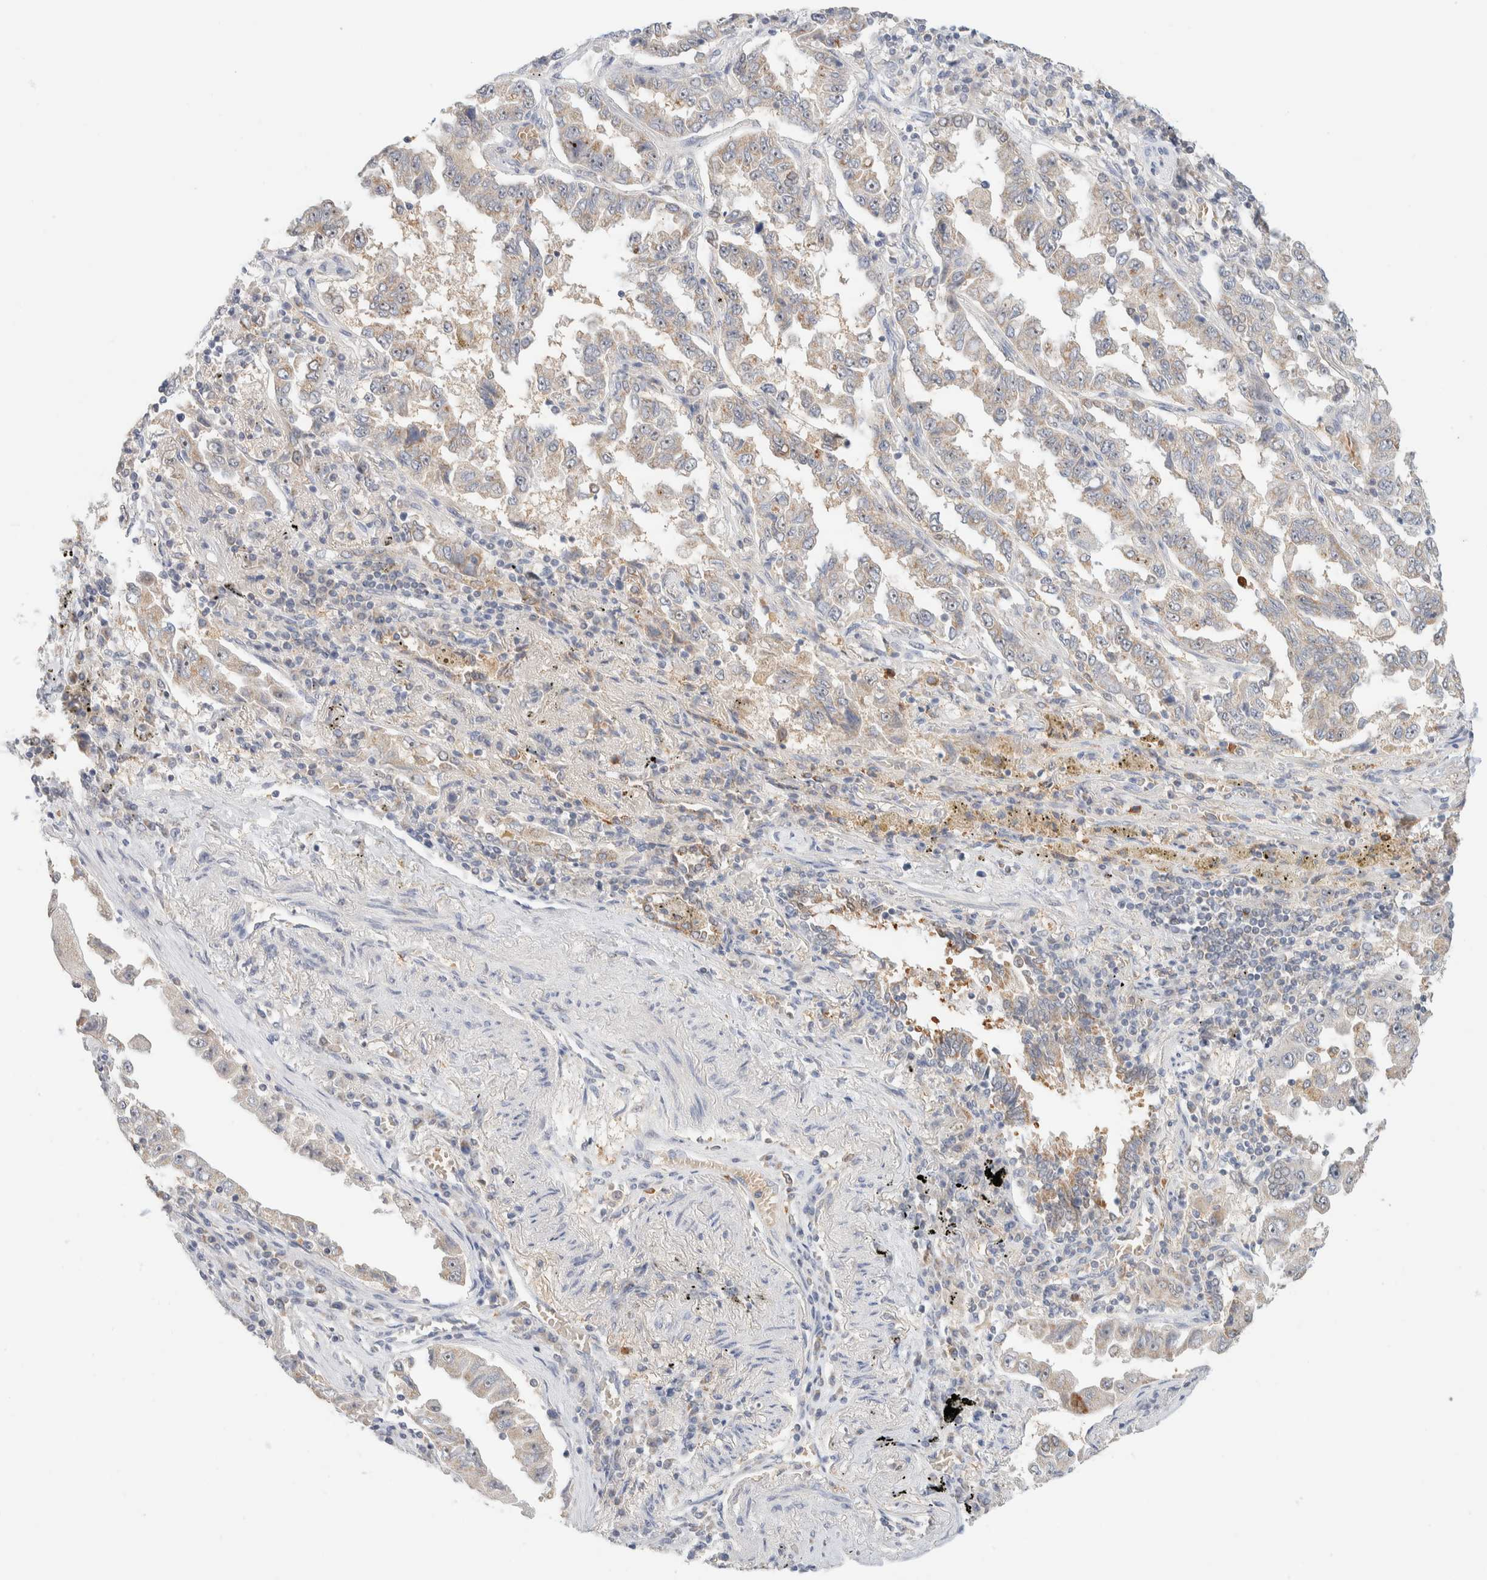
{"staining": {"intensity": "weak", "quantity": "25%-75%", "location": "cytoplasmic/membranous"}, "tissue": "lung cancer", "cell_type": "Tumor cells", "image_type": "cancer", "snomed": [{"axis": "morphology", "description": "Adenocarcinoma, NOS"}, {"axis": "topography", "description": "Lung"}], "caption": "An immunohistochemistry (IHC) histopathology image of tumor tissue is shown. Protein staining in brown shows weak cytoplasmic/membranous positivity in lung adenocarcinoma within tumor cells.", "gene": "HDHD3", "patient": {"sex": "female", "age": 51}}